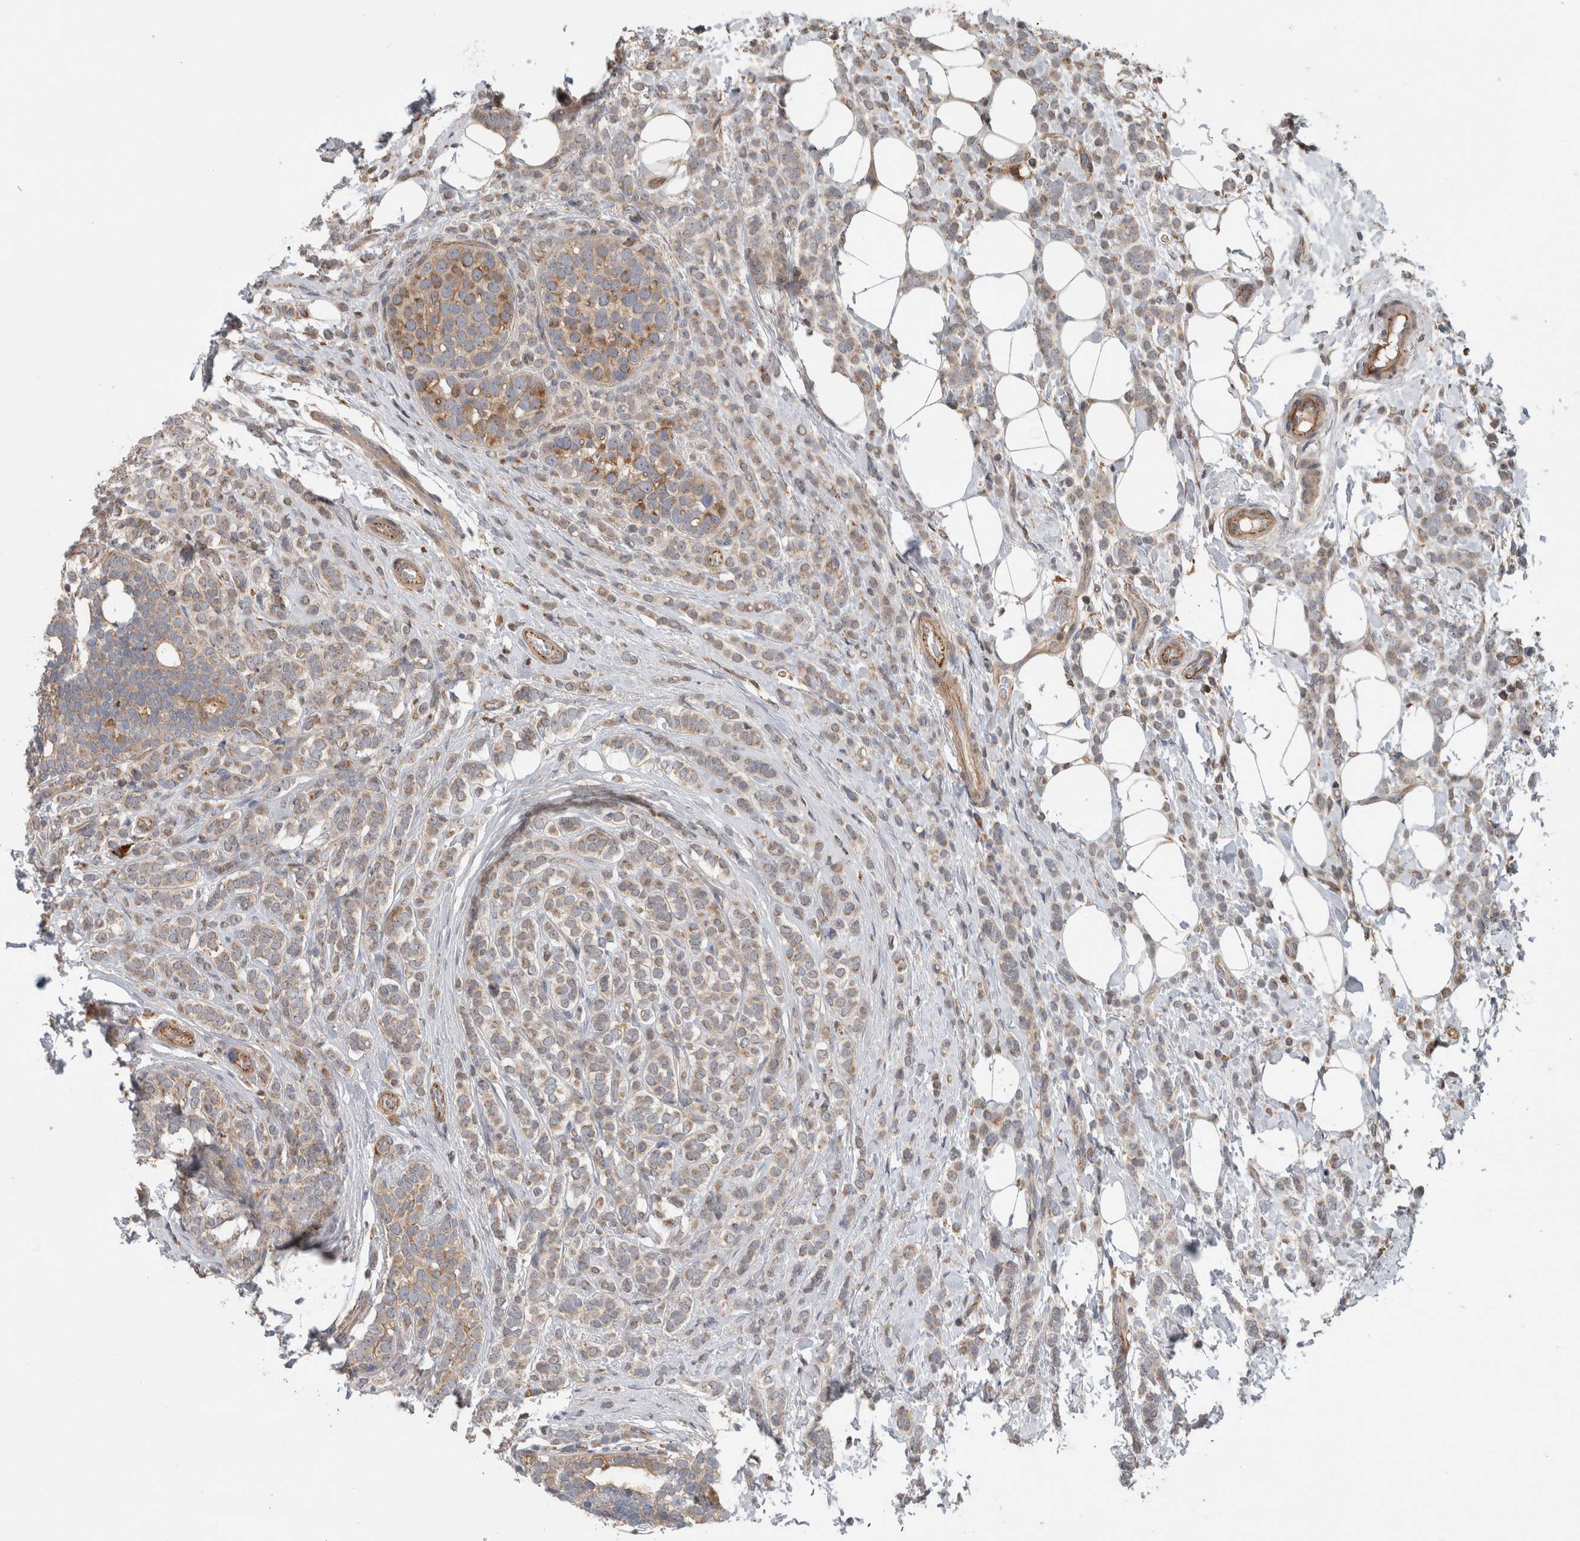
{"staining": {"intensity": "weak", "quantity": ">75%", "location": "cytoplasmic/membranous"}, "tissue": "breast cancer", "cell_type": "Tumor cells", "image_type": "cancer", "snomed": [{"axis": "morphology", "description": "Lobular carcinoma"}, {"axis": "topography", "description": "Breast"}], "caption": "Tumor cells exhibit weak cytoplasmic/membranous expression in about >75% of cells in breast lobular carcinoma. (DAB IHC, brown staining for protein, blue staining for nuclei).", "gene": "ADGRL3", "patient": {"sex": "female", "age": 50}}